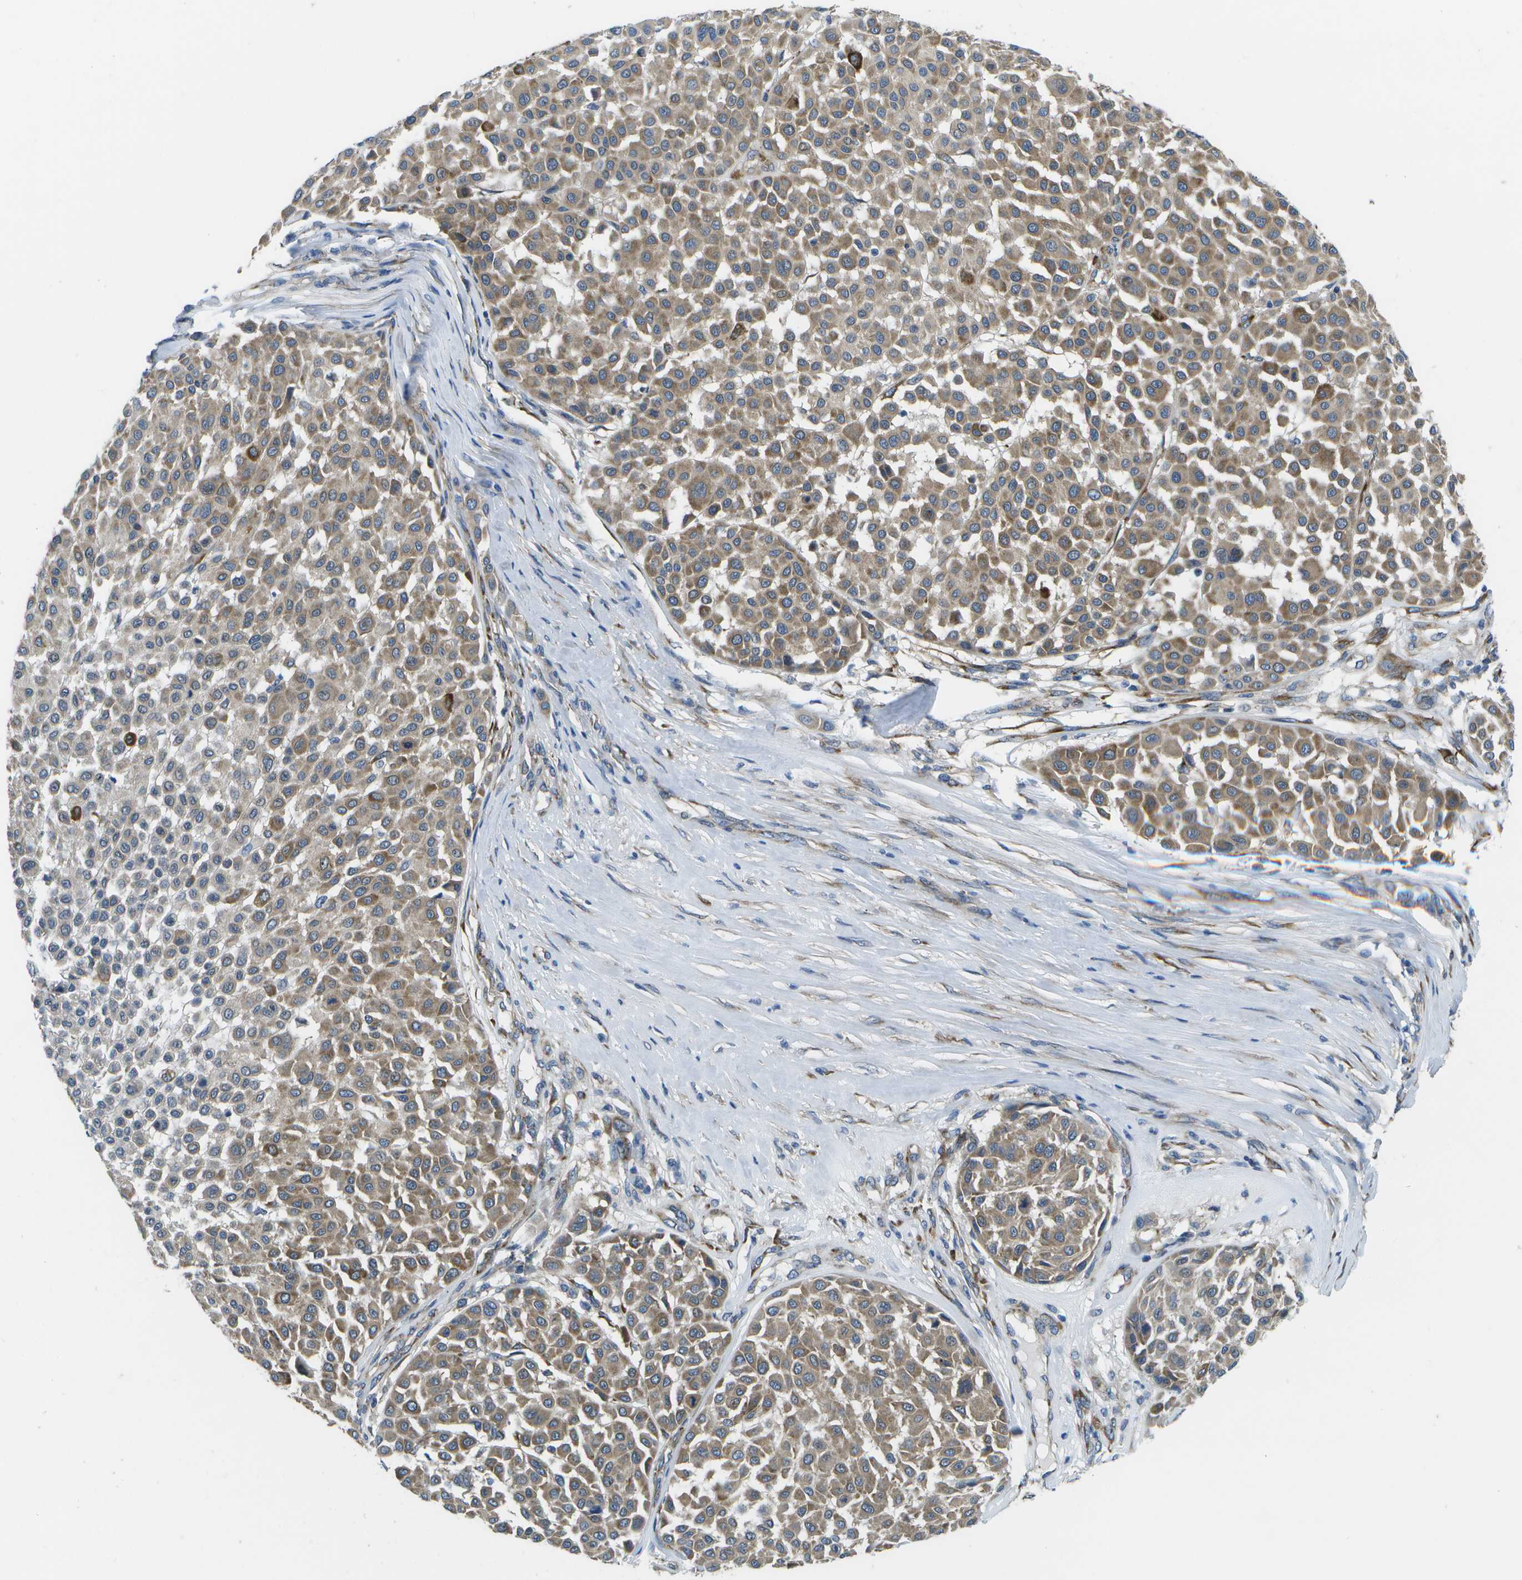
{"staining": {"intensity": "weak", "quantity": ">75%", "location": "cytoplasmic/membranous"}, "tissue": "melanoma", "cell_type": "Tumor cells", "image_type": "cancer", "snomed": [{"axis": "morphology", "description": "Malignant melanoma, Metastatic site"}, {"axis": "topography", "description": "Soft tissue"}], "caption": "Immunohistochemistry (IHC) (DAB (3,3'-diaminobenzidine)) staining of human melanoma reveals weak cytoplasmic/membranous protein staining in about >75% of tumor cells. The staining is performed using DAB (3,3'-diaminobenzidine) brown chromogen to label protein expression. The nuclei are counter-stained blue using hematoxylin.", "gene": "P3H1", "patient": {"sex": "male", "age": 41}}